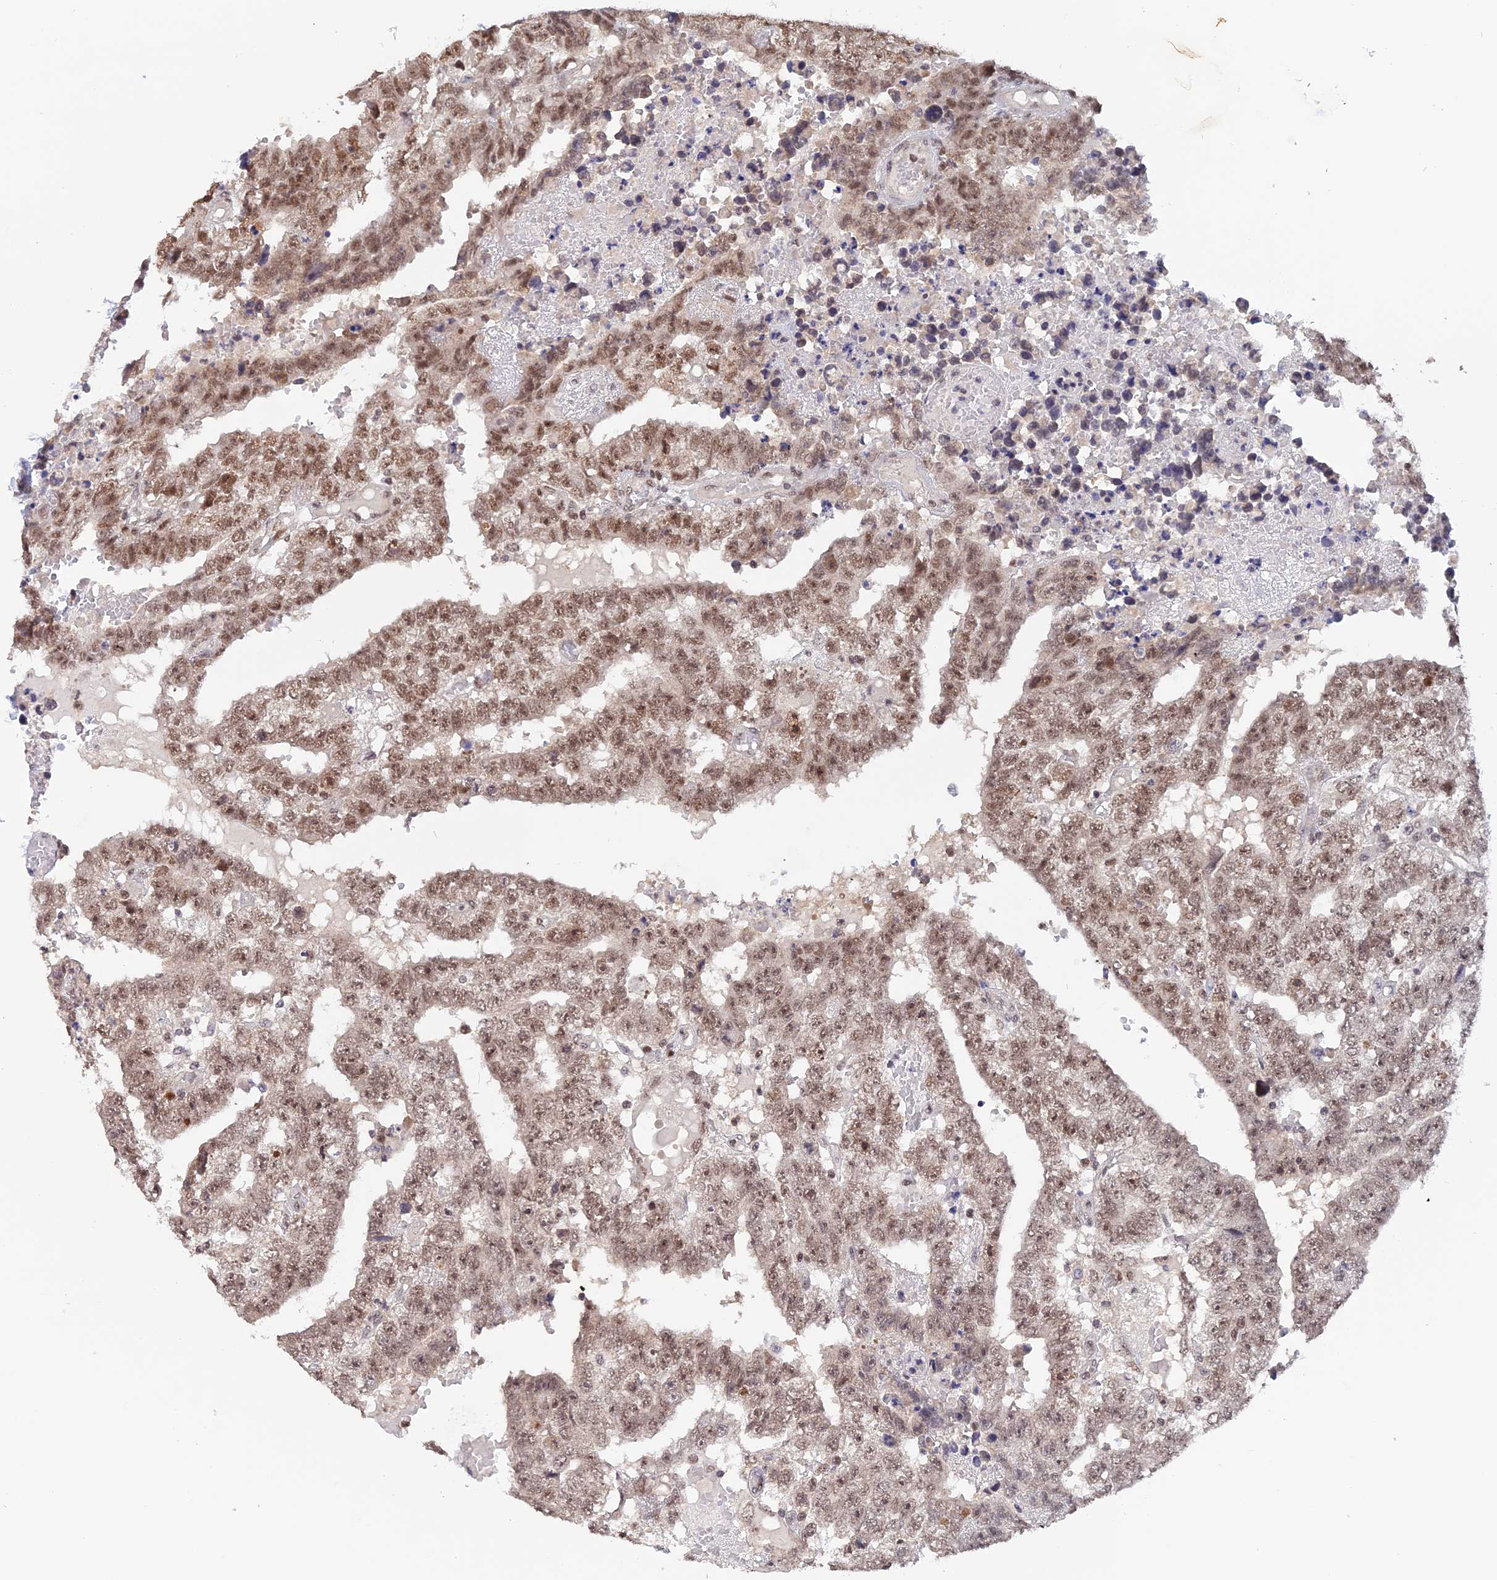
{"staining": {"intensity": "moderate", "quantity": "25%-75%", "location": "nuclear"}, "tissue": "testis cancer", "cell_type": "Tumor cells", "image_type": "cancer", "snomed": [{"axis": "morphology", "description": "Carcinoma, Embryonal, NOS"}, {"axis": "topography", "description": "Testis"}], "caption": "Immunohistochemical staining of embryonal carcinoma (testis) shows medium levels of moderate nuclear expression in approximately 25%-75% of tumor cells.", "gene": "RFC5", "patient": {"sex": "male", "age": 25}}